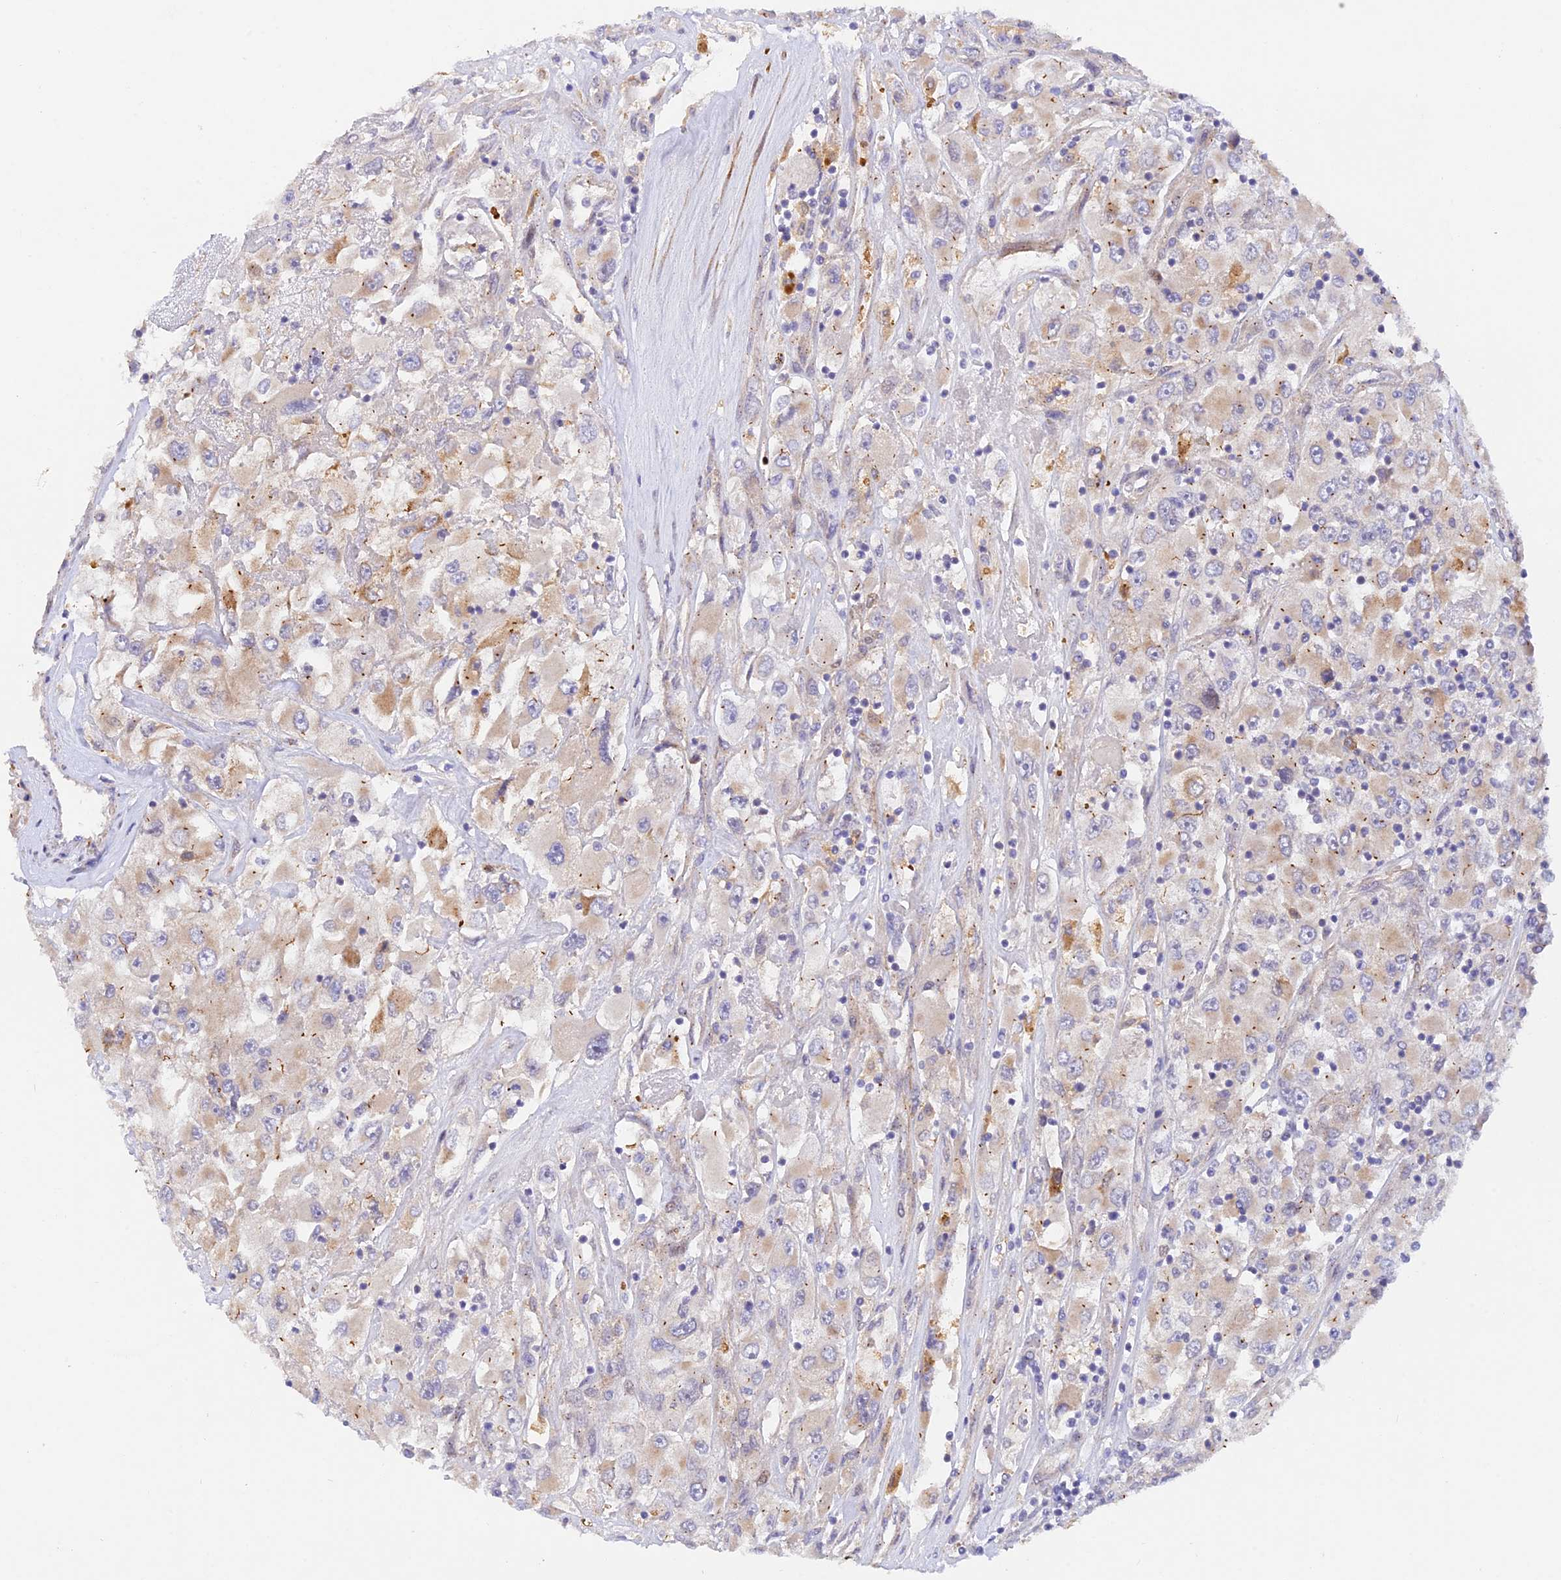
{"staining": {"intensity": "moderate", "quantity": "<25%", "location": "cytoplasmic/membranous"}, "tissue": "renal cancer", "cell_type": "Tumor cells", "image_type": "cancer", "snomed": [{"axis": "morphology", "description": "Adenocarcinoma, NOS"}, {"axis": "topography", "description": "Kidney"}], "caption": "The photomicrograph shows staining of adenocarcinoma (renal), revealing moderate cytoplasmic/membranous protein positivity (brown color) within tumor cells. Immunohistochemistry (ihc) stains the protein in brown and the nuclei are stained blue.", "gene": "WDFY4", "patient": {"sex": "female", "age": 52}}